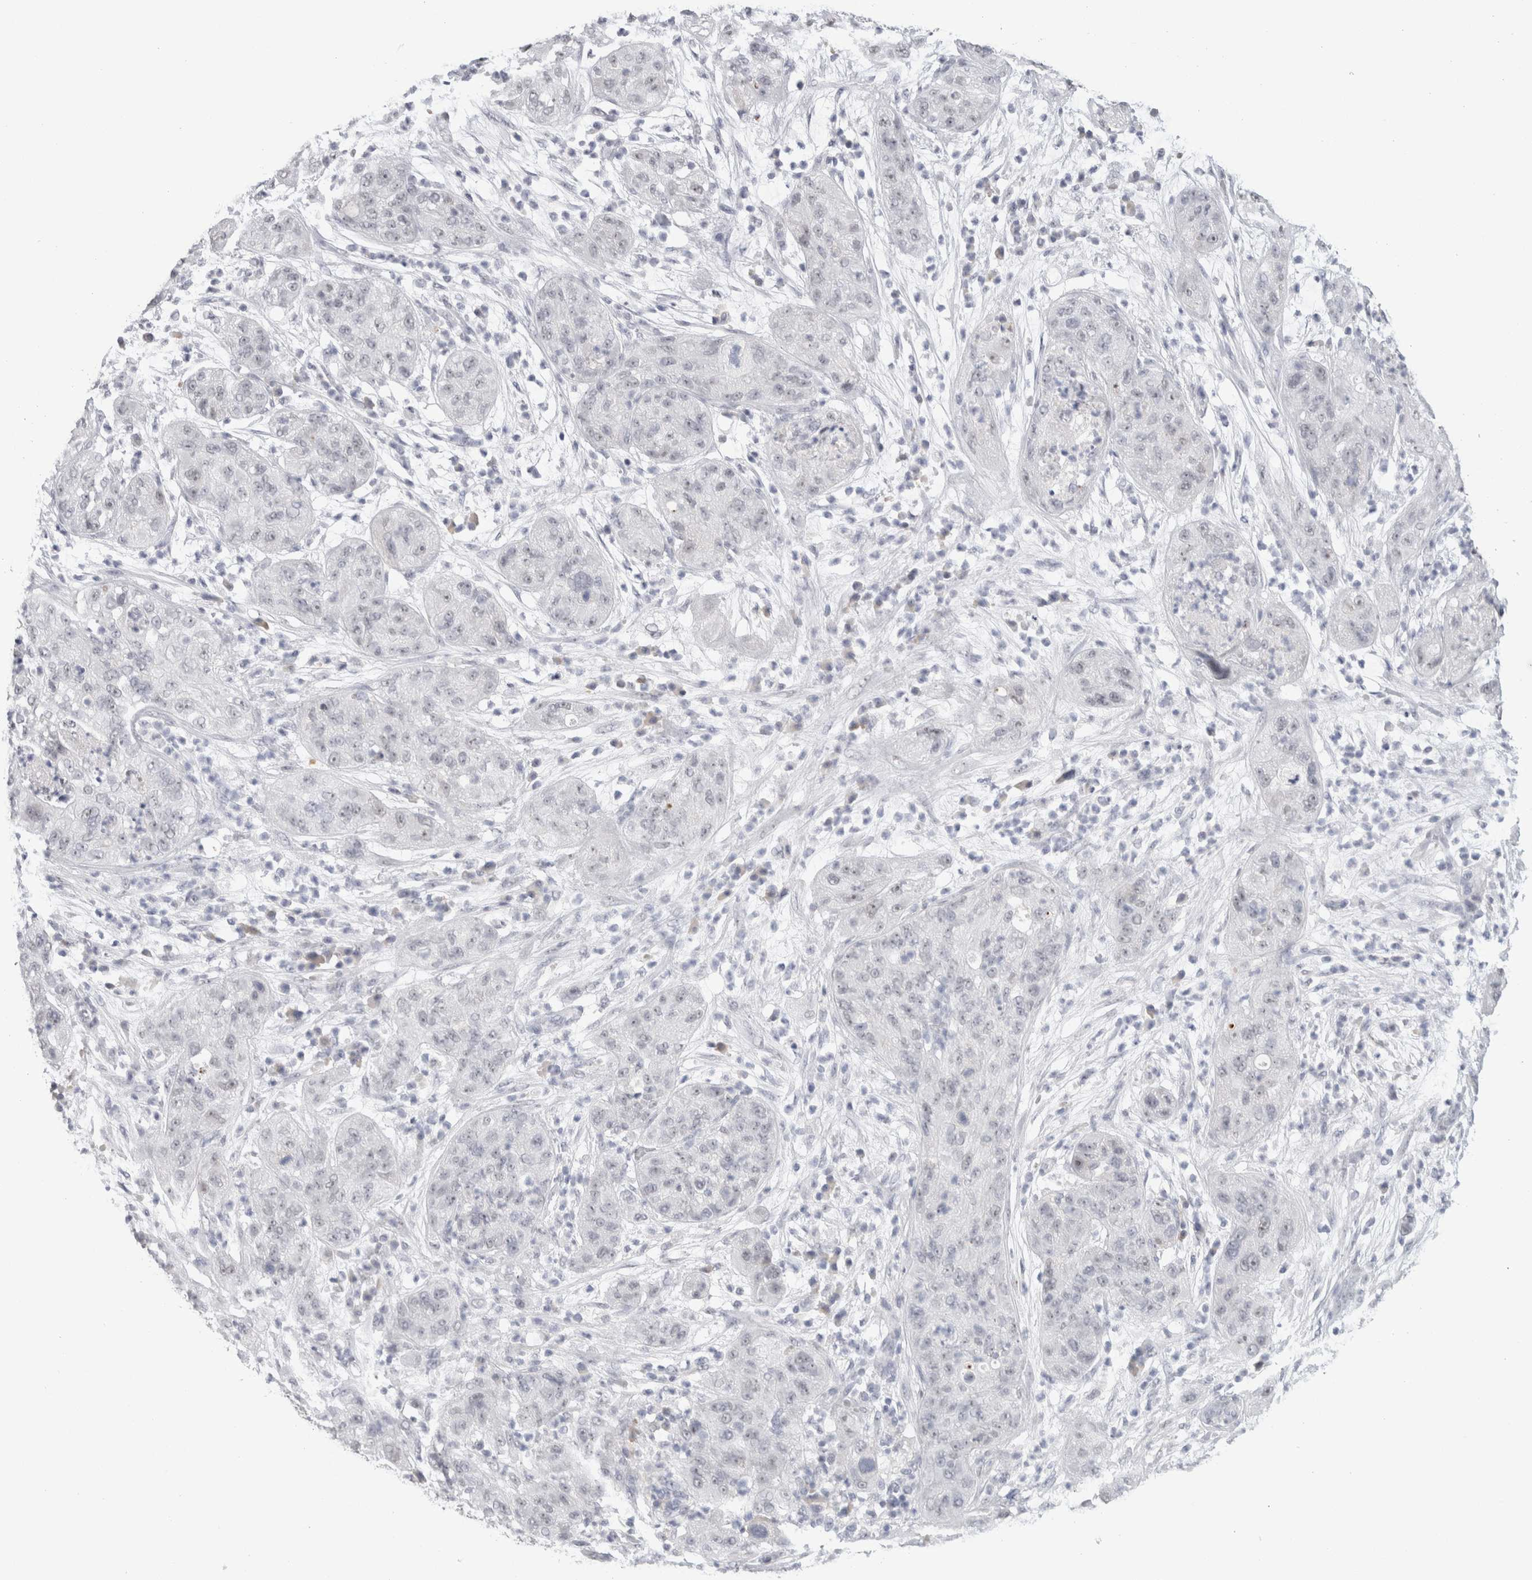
{"staining": {"intensity": "negative", "quantity": "none", "location": "none"}, "tissue": "pancreatic cancer", "cell_type": "Tumor cells", "image_type": "cancer", "snomed": [{"axis": "morphology", "description": "Adenocarcinoma, NOS"}, {"axis": "topography", "description": "Pancreas"}], "caption": "Tumor cells show no significant protein expression in pancreatic cancer.", "gene": "CADM3", "patient": {"sex": "female", "age": 78}}